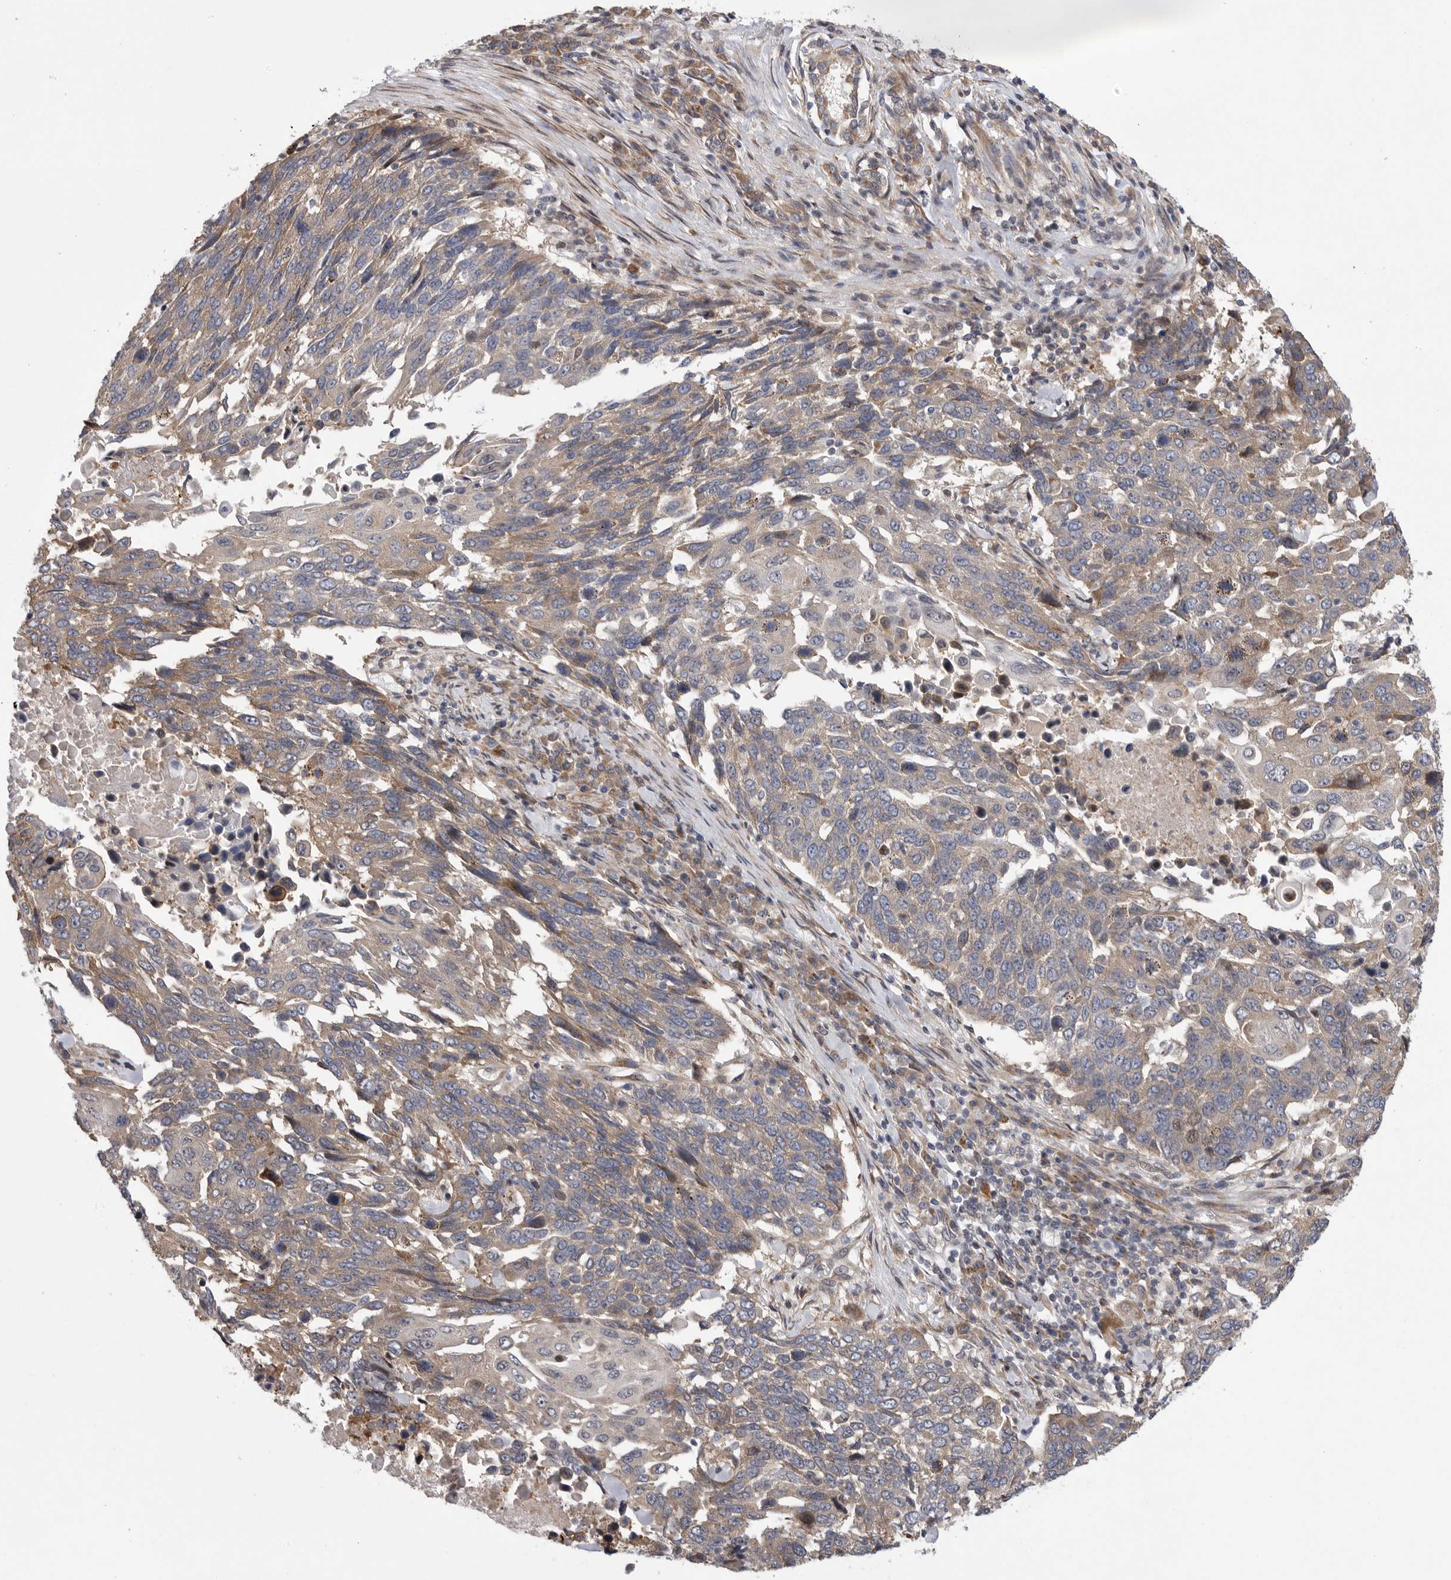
{"staining": {"intensity": "weak", "quantity": "25%-75%", "location": "cytoplasmic/membranous"}, "tissue": "lung cancer", "cell_type": "Tumor cells", "image_type": "cancer", "snomed": [{"axis": "morphology", "description": "Squamous cell carcinoma, NOS"}, {"axis": "topography", "description": "Lung"}], "caption": "Immunohistochemistry photomicrograph of human squamous cell carcinoma (lung) stained for a protein (brown), which displays low levels of weak cytoplasmic/membranous positivity in about 25%-75% of tumor cells.", "gene": "FBXO43", "patient": {"sex": "male", "age": 66}}